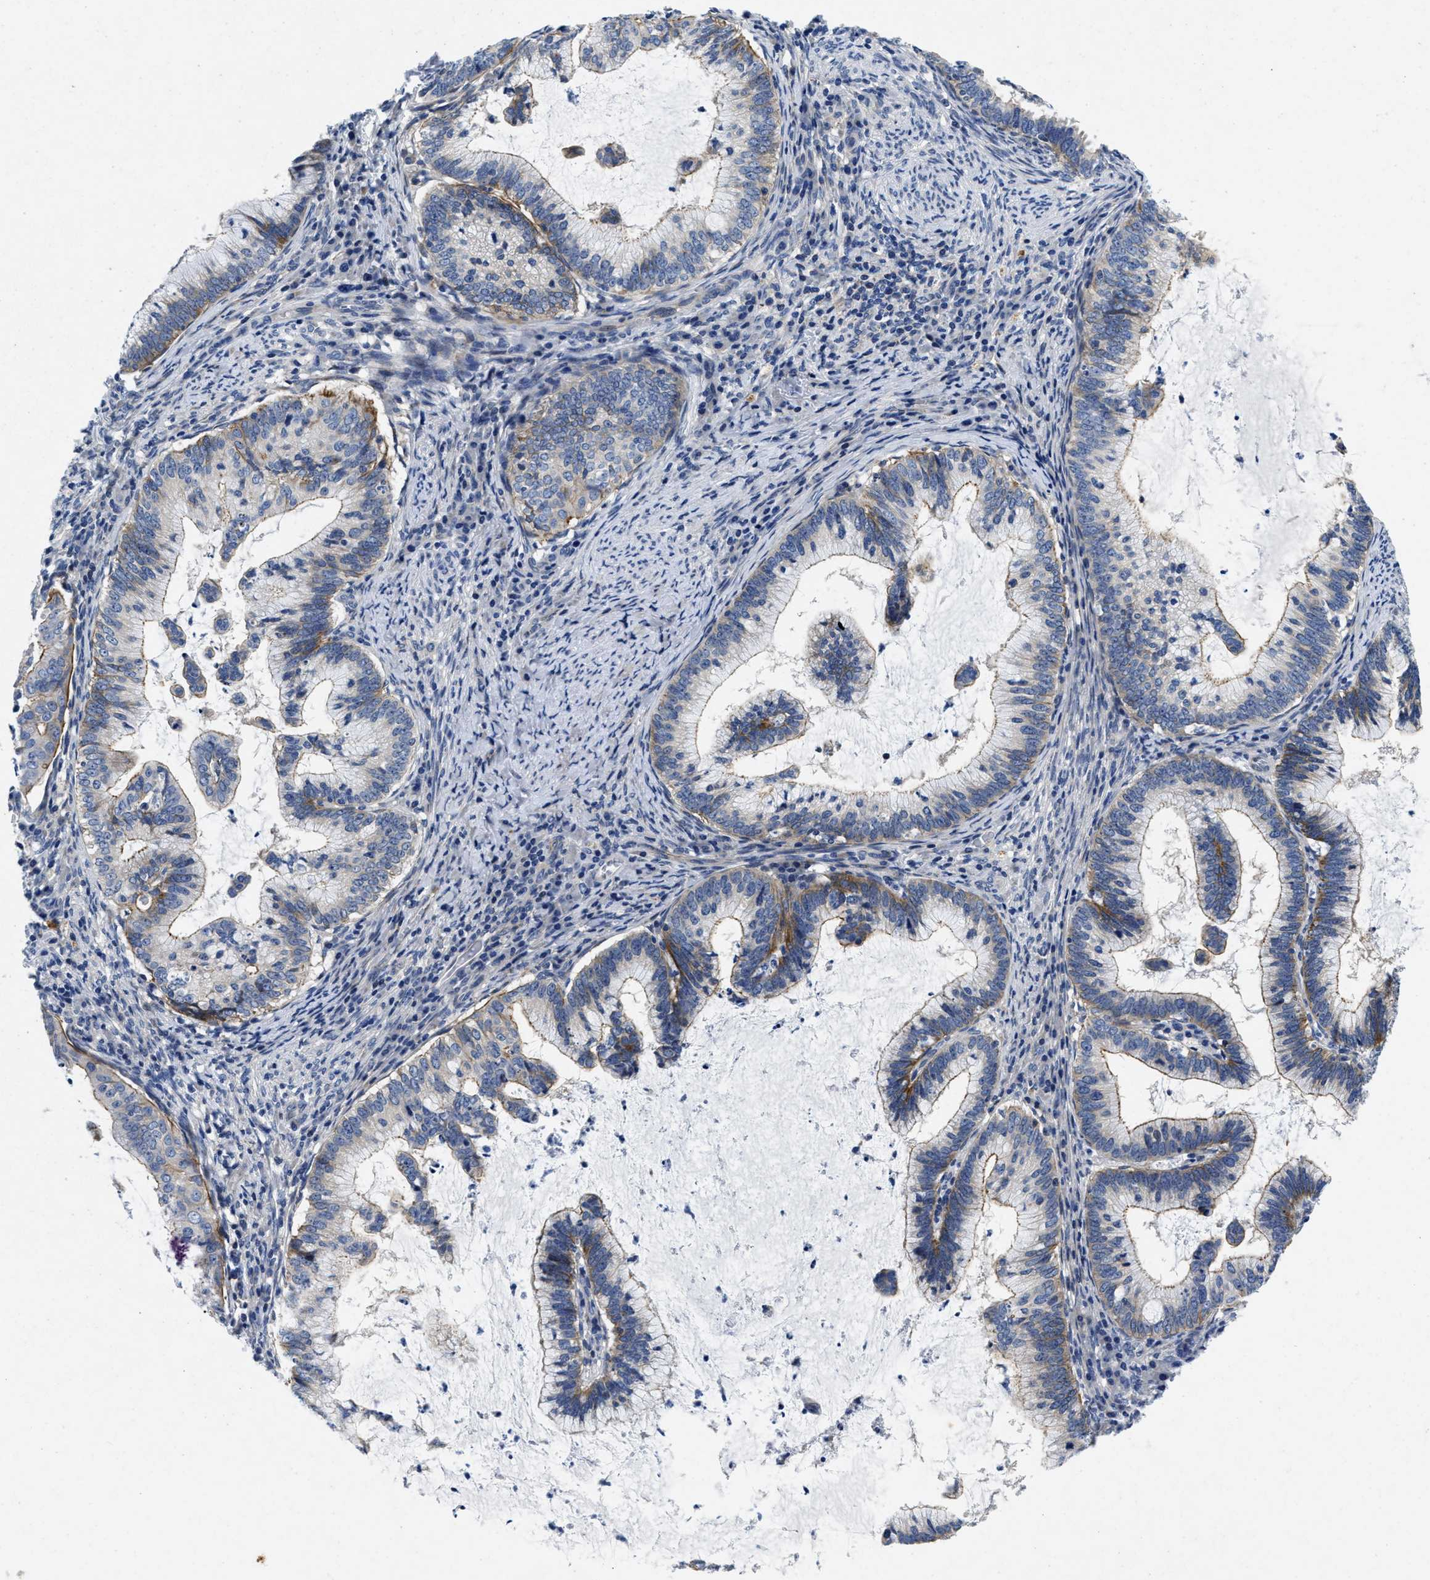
{"staining": {"intensity": "weak", "quantity": "25%-75%", "location": "cytoplasmic/membranous"}, "tissue": "cervical cancer", "cell_type": "Tumor cells", "image_type": "cancer", "snomed": [{"axis": "morphology", "description": "Adenocarcinoma, NOS"}, {"axis": "topography", "description": "Cervix"}], "caption": "Immunohistochemical staining of cervical adenocarcinoma exhibits low levels of weak cytoplasmic/membranous staining in approximately 25%-75% of tumor cells.", "gene": "LAD1", "patient": {"sex": "female", "age": 36}}